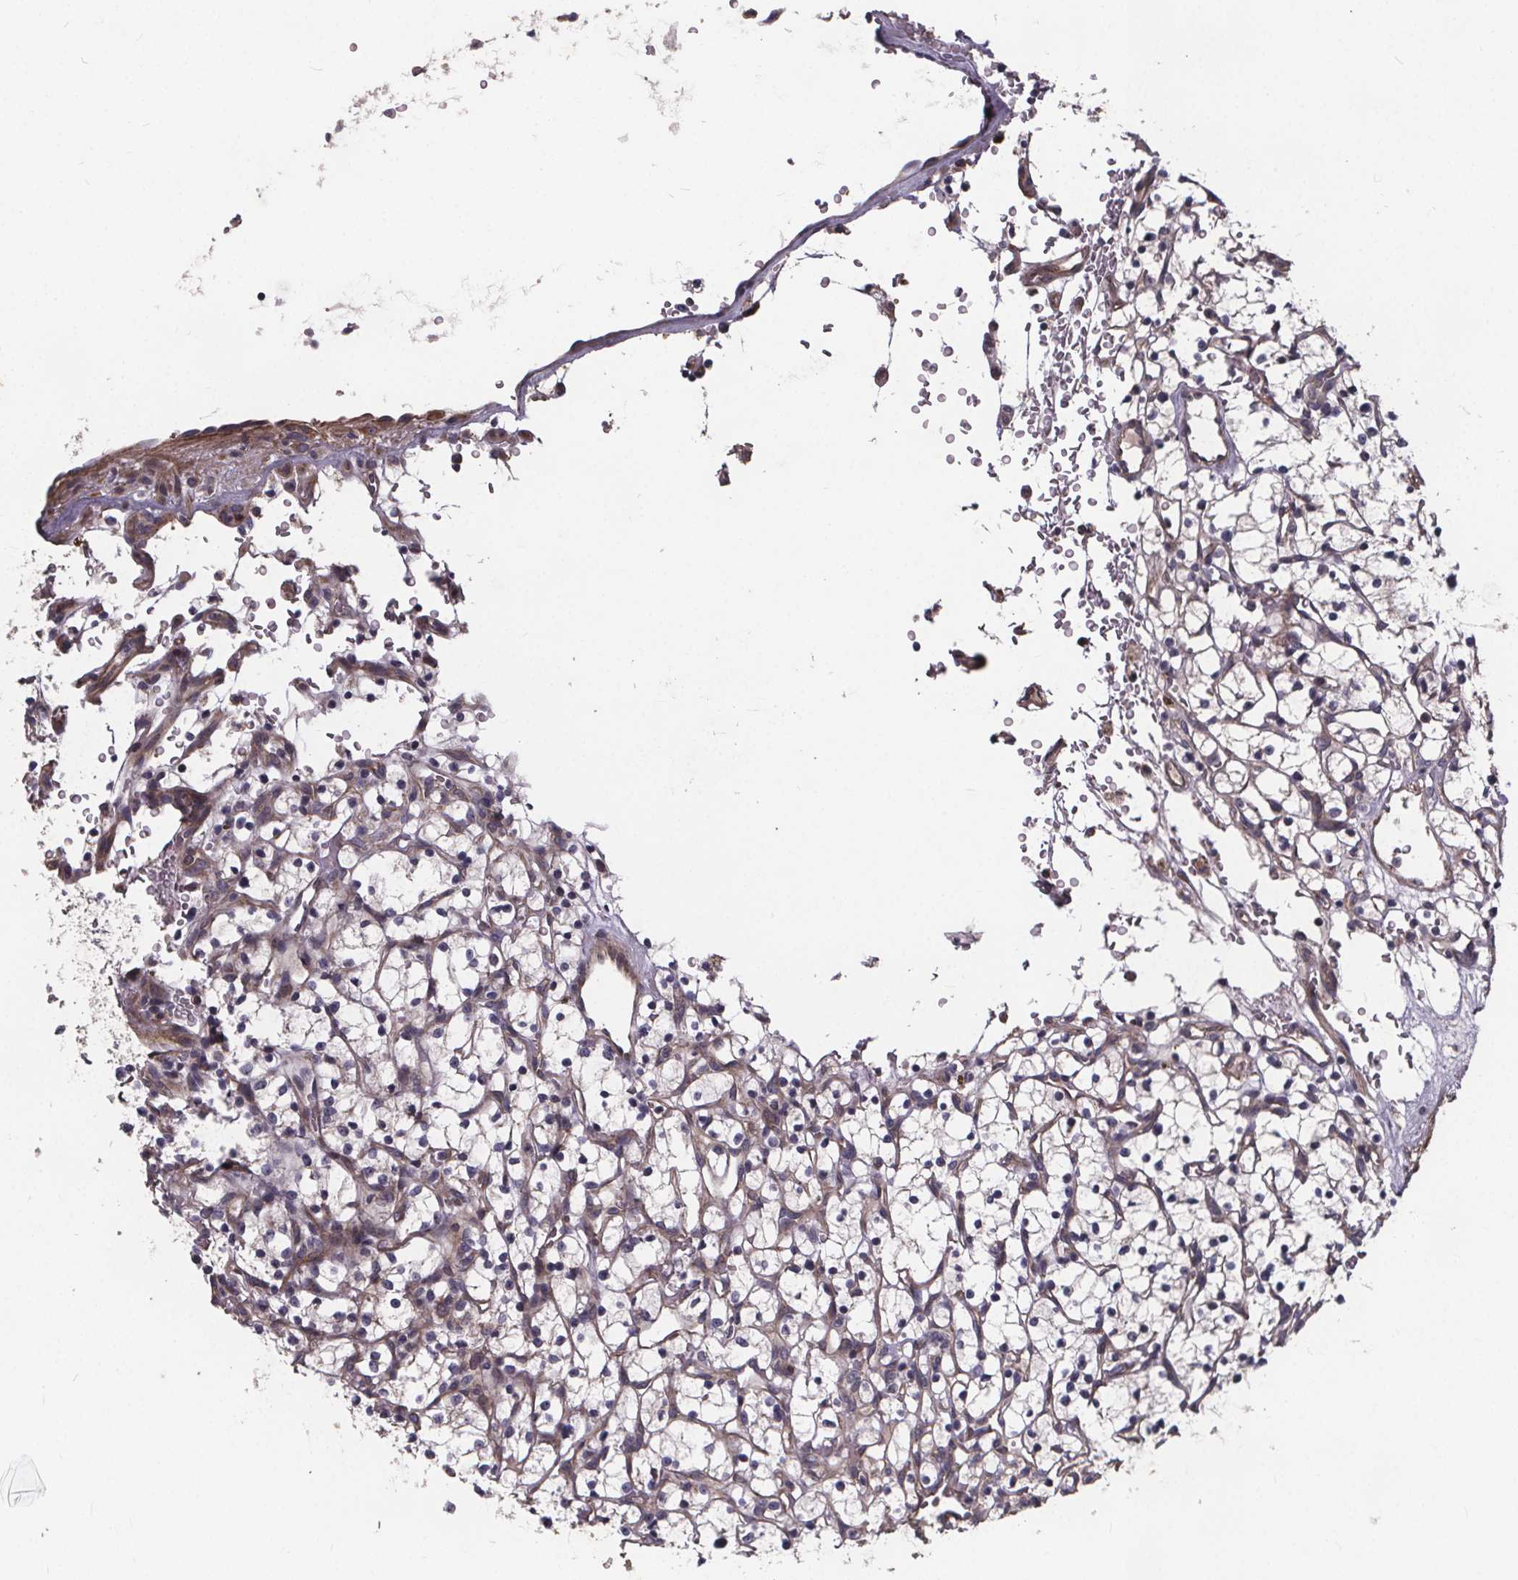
{"staining": {"intensity": "negative", "quantity": "none", "location": "none"}, "tissue": "renal cancer", "cell_type": "Tumor cells", "image_type": "cancer", "snomed": [{"axis": "morphology", "description": "Adenocarcinoma, NOS"}, {"axis": "topography", "description": "Kidney"}], "caption": "IHC histopathology image of human renal cancer stained for a protein (brown), which exhibits no positivity in tumor cells.", "gene": "YME1L1", "patient": {"sex": "female", "age": 64}}